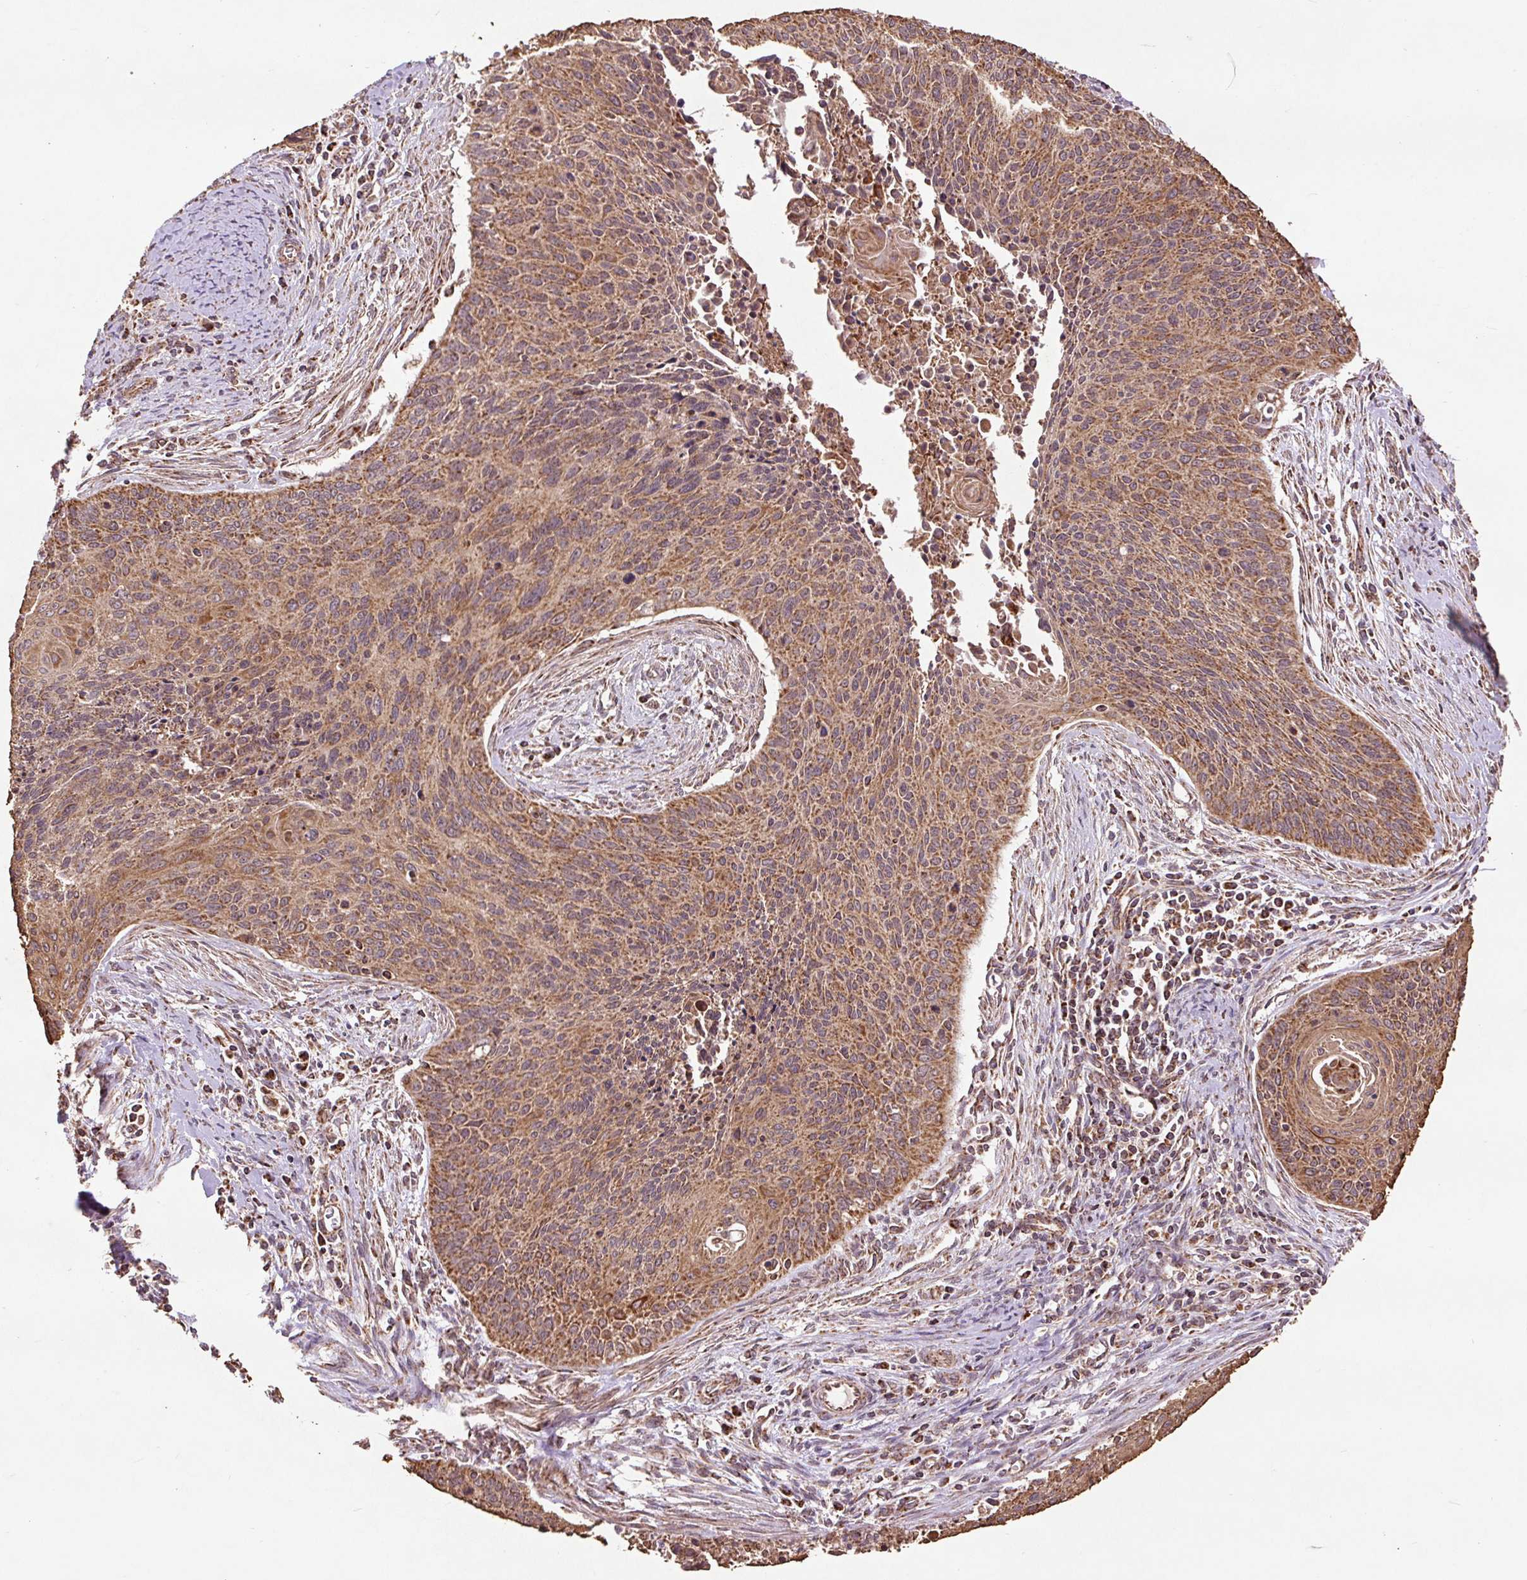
{"staining": {"intensity": "moderate", "quantity": ">75%", "location": "cytoplasmic/membranous"}, "tissue": "cervical cancer", "cell_type": "Tumor cells", "image_type": "cancer", "snomed": [{"axis": "morphology", "description": "Squamous cell carcinoma, NOS"}, {"axis": "topography", "description": "Cervix"}], "caption": "Cervical cancer tissue exhibits moderate cytoplasmic/membranous staining in about >75% of tumor cells", "gene": "ATP5F1A", "patient": {"sex": "female", "age": 55}}